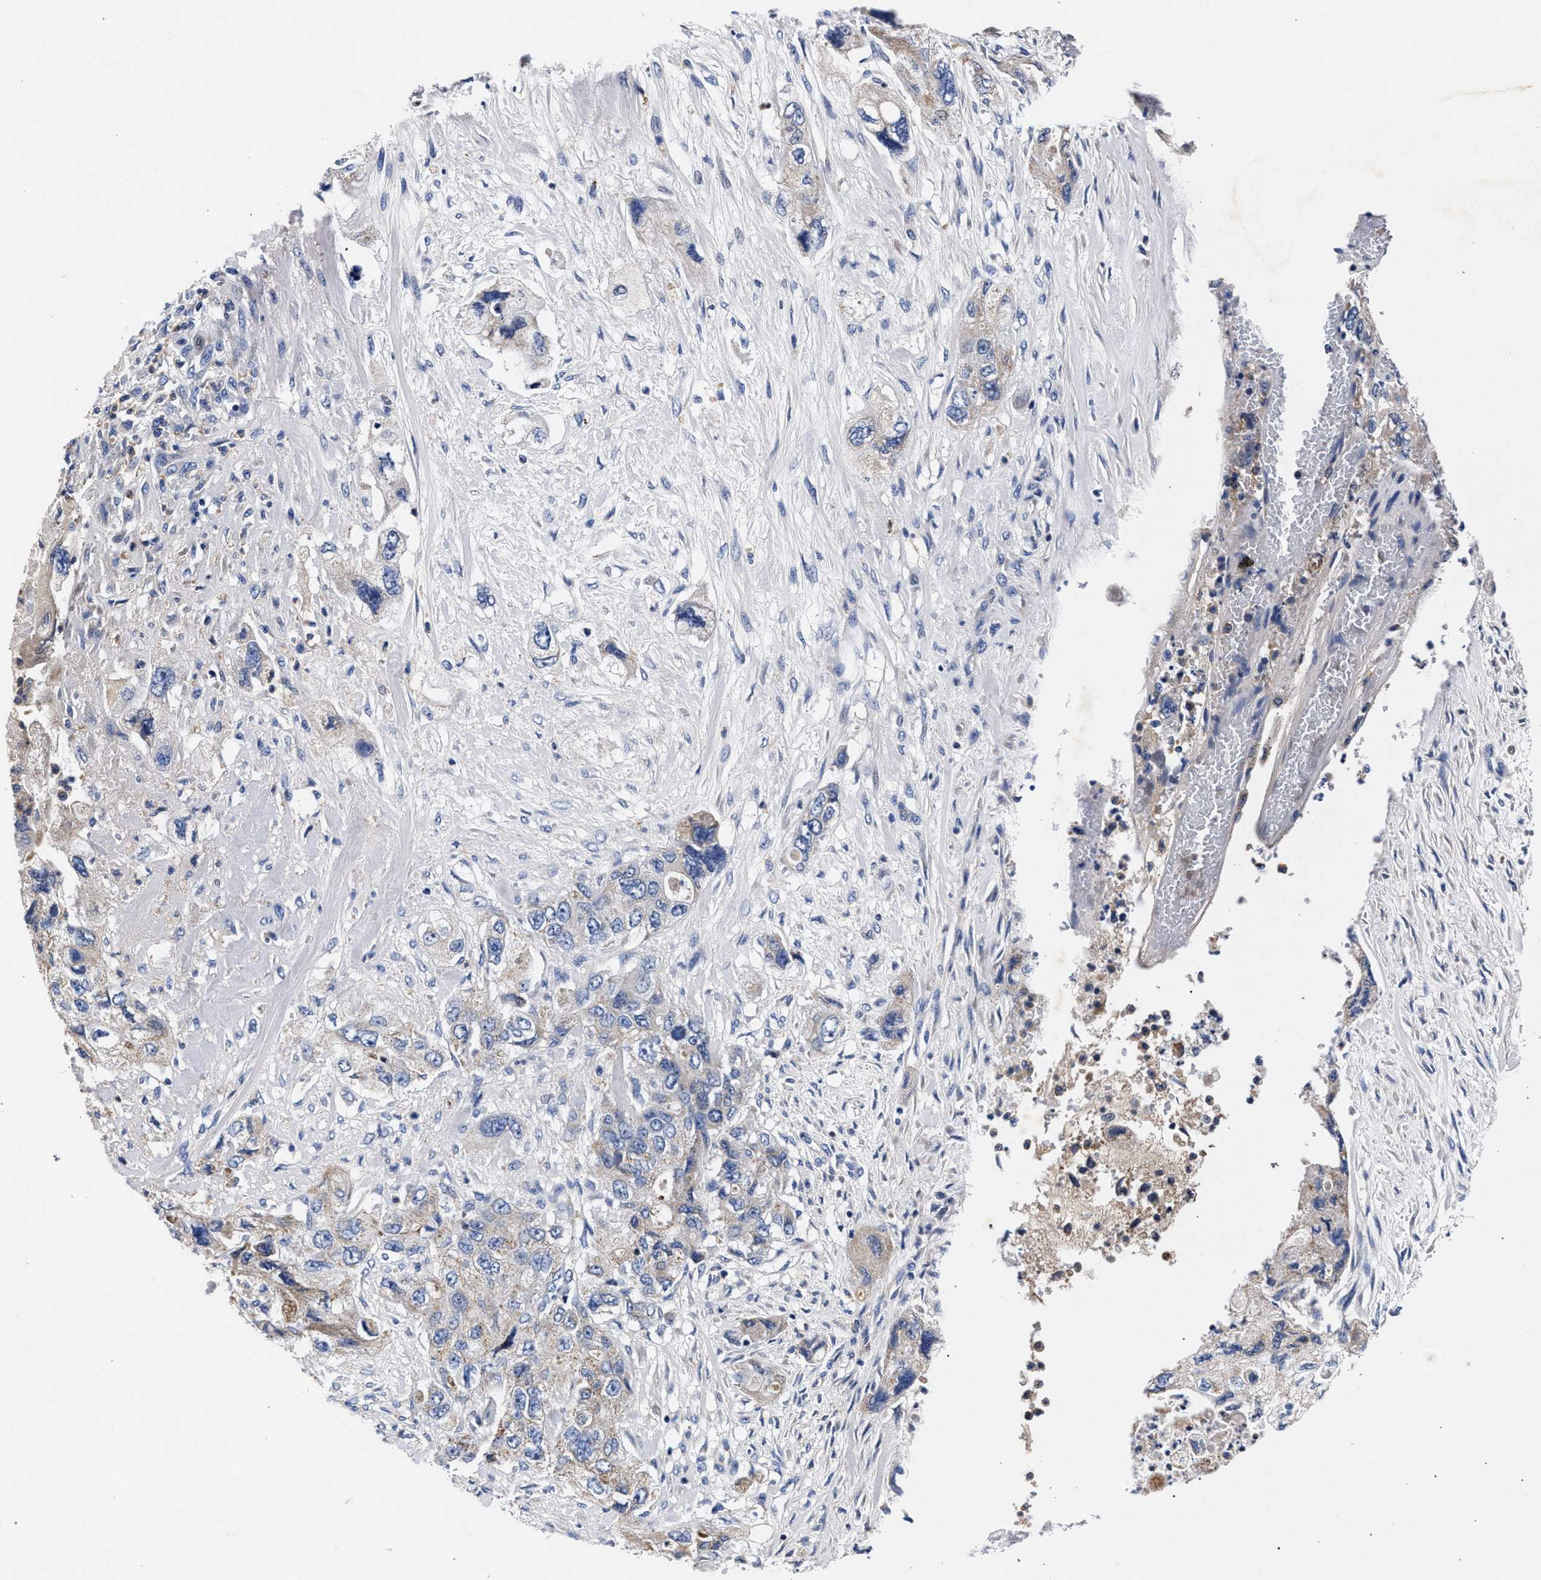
{"staining": {"intensity": "weak", "quantity": "<25%", "location": "cytoplasmic/membranous"}, "tissue": "pancreatic cancer", "cell_type": "Tumor cells", "image_type": "cancer", "snomed": [{"axis": "morphology", "description": "Adenocarcinoma, NOS"}, {"axis": "topography", "description": "Pancreas"}], "caption": "This is an IHC micrograph of human pancreatic adenocarcinoma. There is no staining in tumor cells.", "gene": "HSD17B14", "patient": {"sex": "female", "age": 73}}